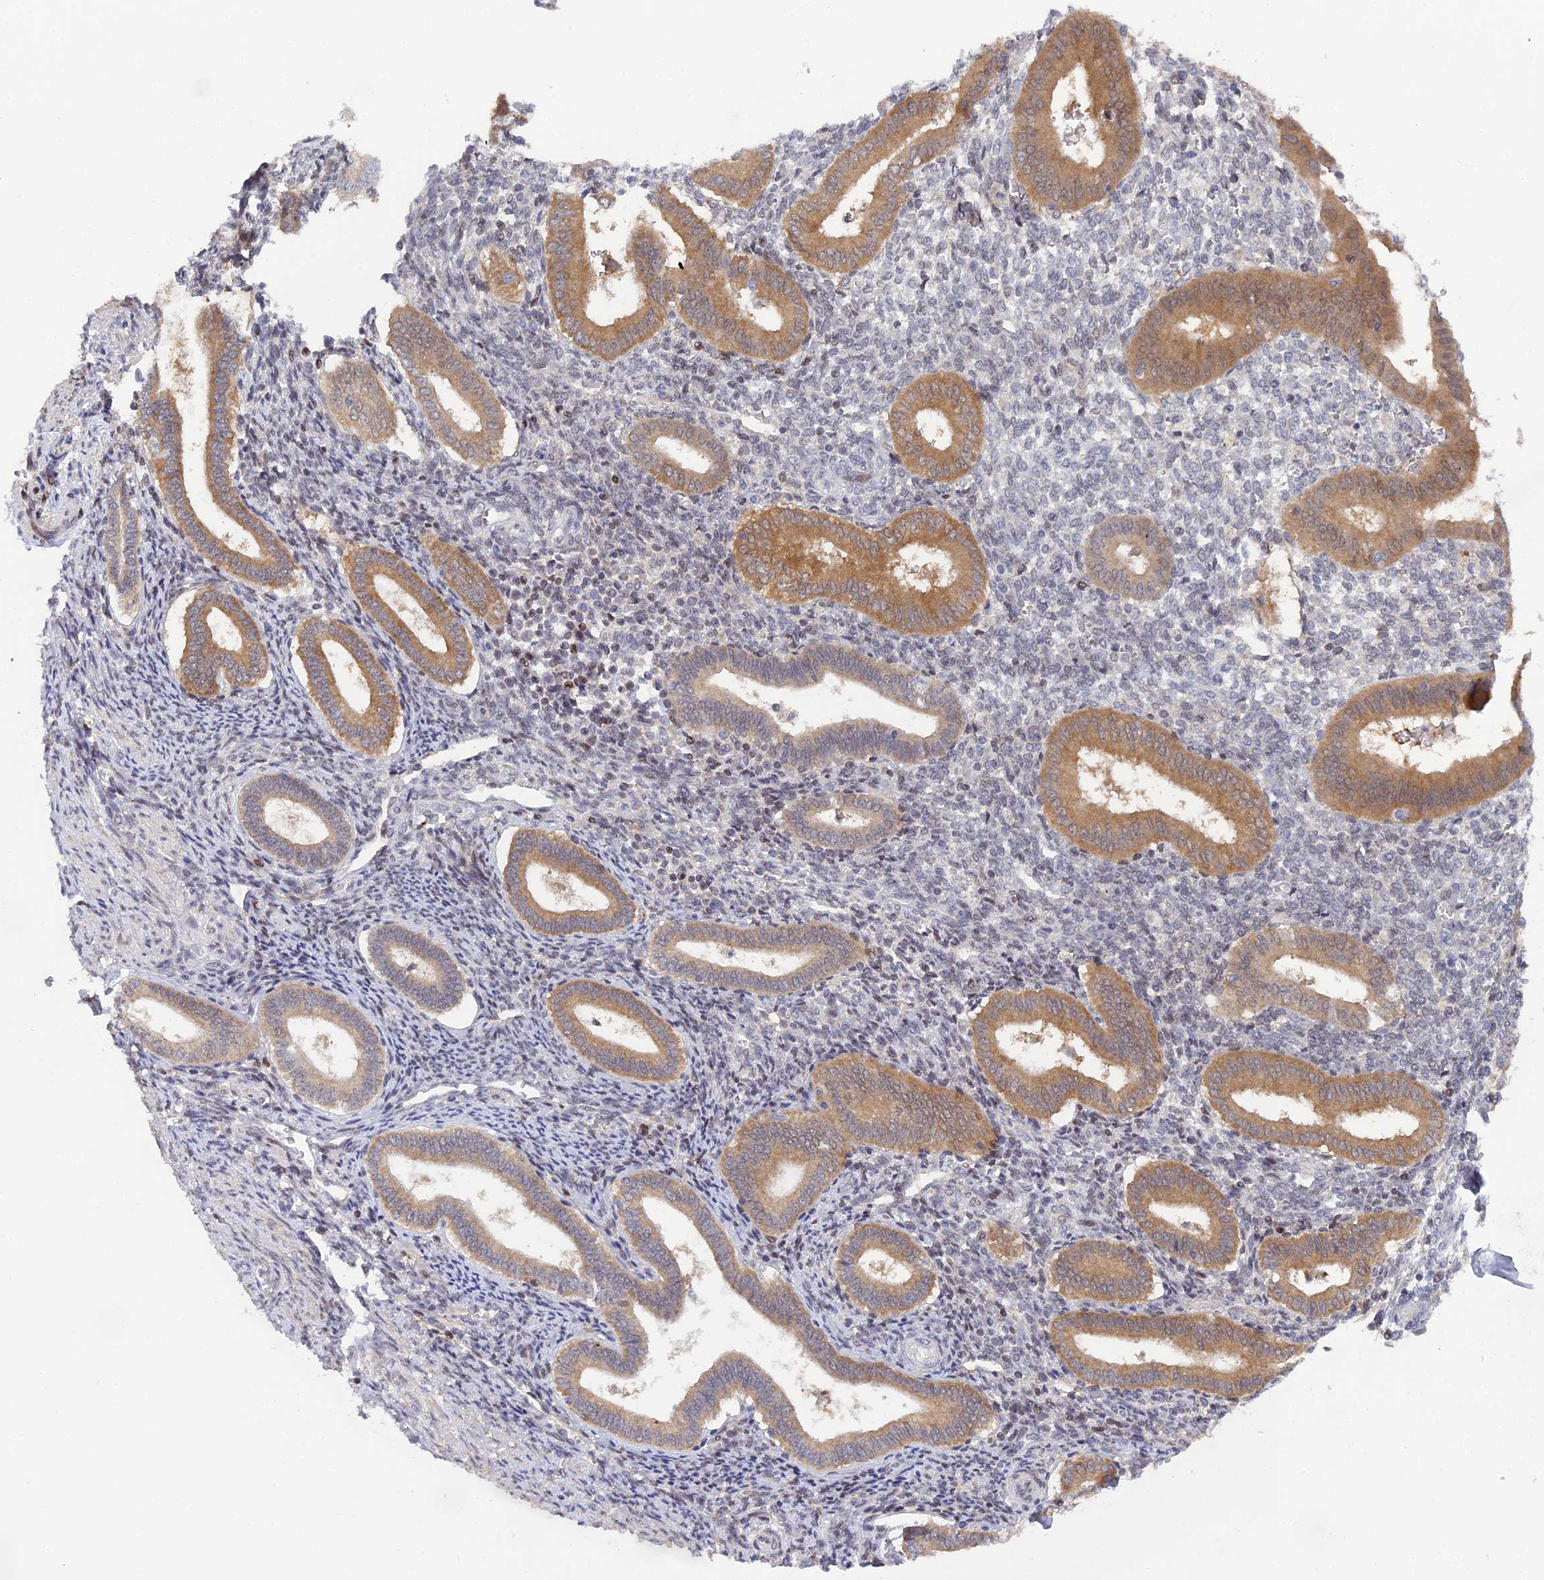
{"staining": {"intensity": "weak", "quantity": "<25%", "location": "cytoplasmic/membranous"}, "tissue": "endometrium", "cell_type": "Cells in endometrial stroma", "image_type": "normal", "snomed": [{"axis": "morphology", "description": "Normal tissue, NOS"}, {"axis": "topography", "description": "Endometrium"}], "caption": "Endometrium stained for a protein using immunohistochemistry reveals no positivity cells in endometrial stroma.", "gene": "ELOA2", "patient": {"sex": "female", "age": 44}}